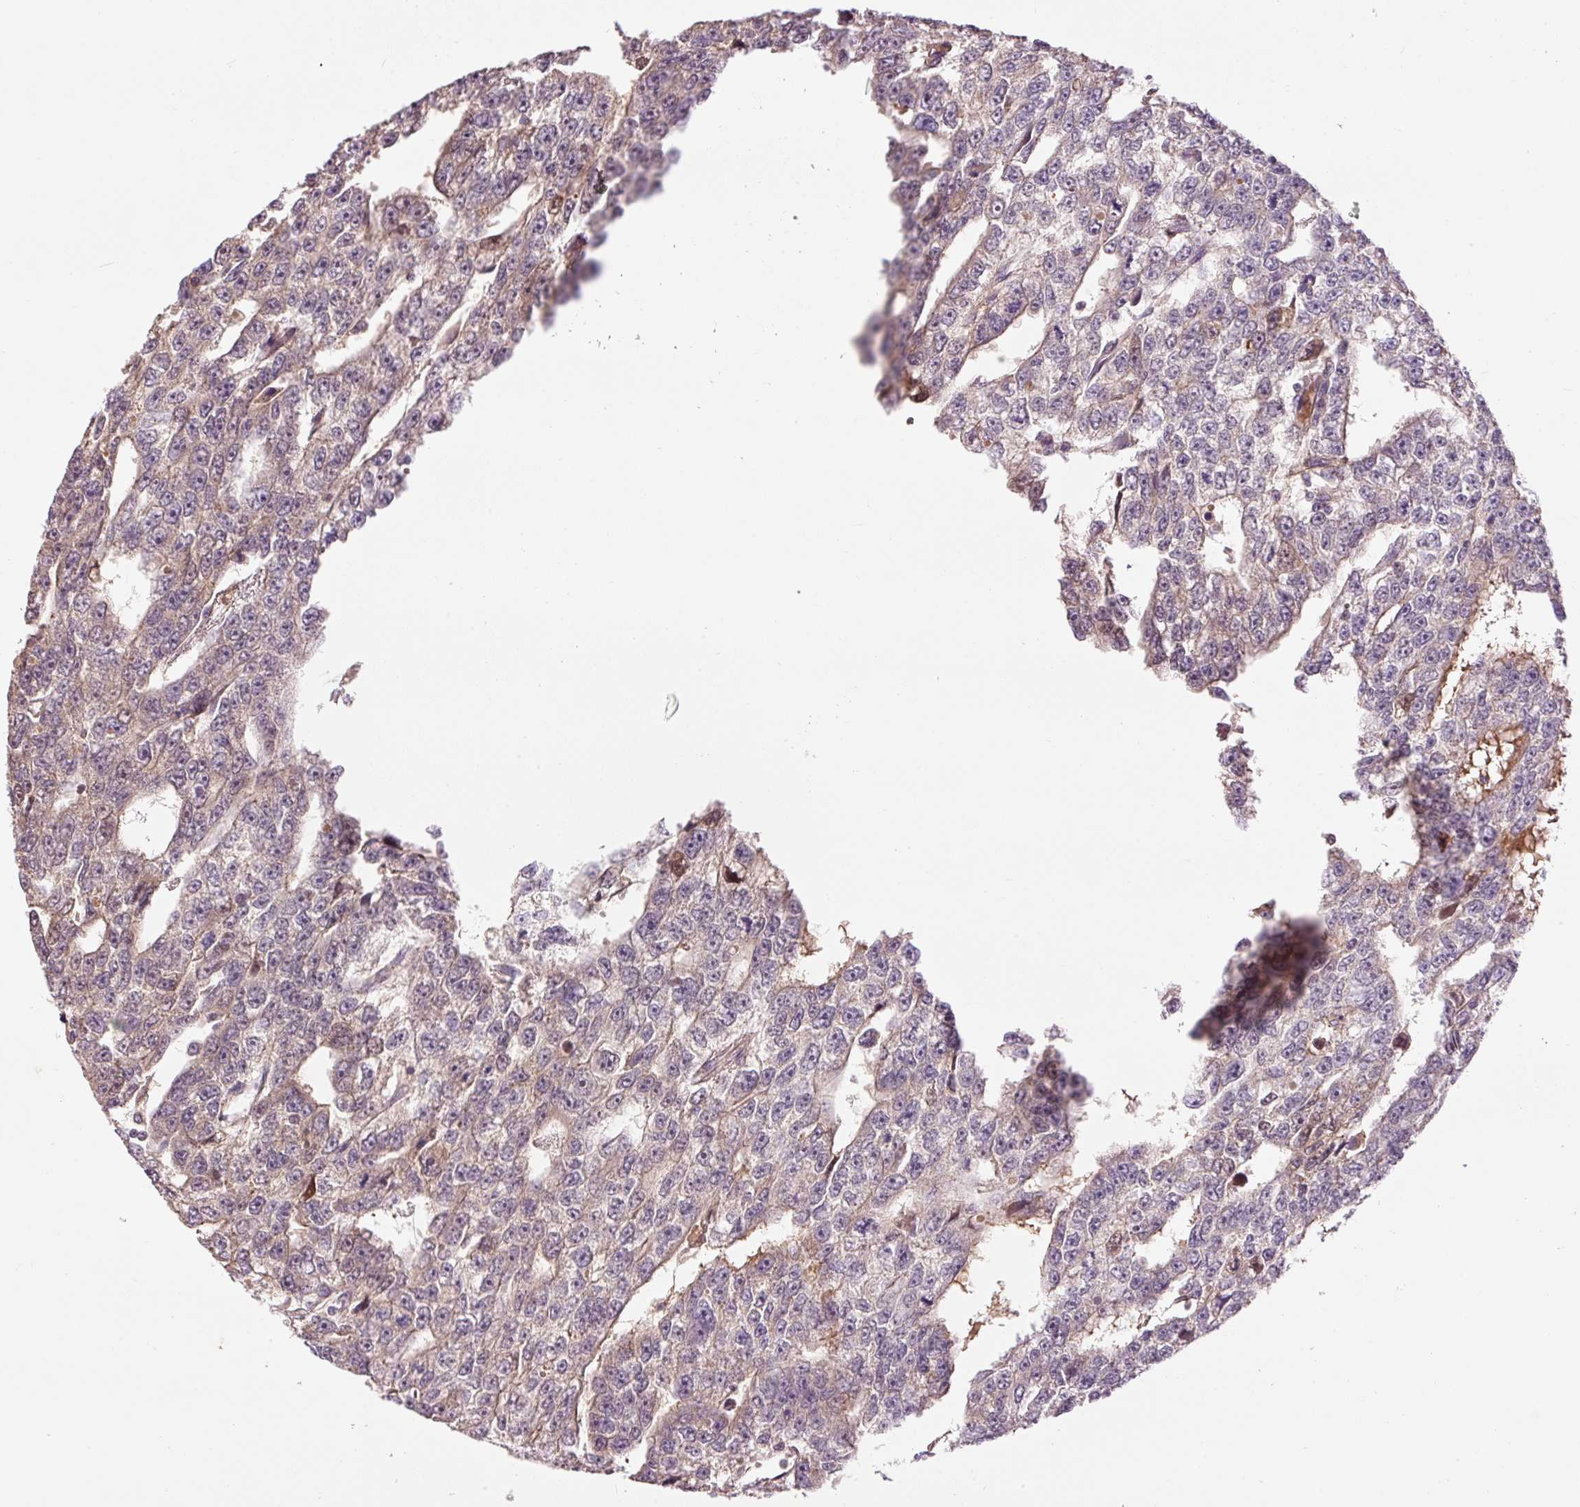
{"staining": {"intensity": "weak", "quantity": "<25%", "location": "cytoplasmic/membranous"}, "tissue": "testis cancer", "cell_type": "Tumor cells", "image_type": "cancer", "snomed": [{"axis": "morphology", "description": "Carcinoma, Embryonal, NOS"}, {"axis": "topography", "description": "Testis"}], "caption": "The immunohistochemistry image has no significant positivity in tumor cells of testis embryonal carcinoma tissue.", "gene": "CMTM8", "patient": {"sex": "male", "age": 20}}